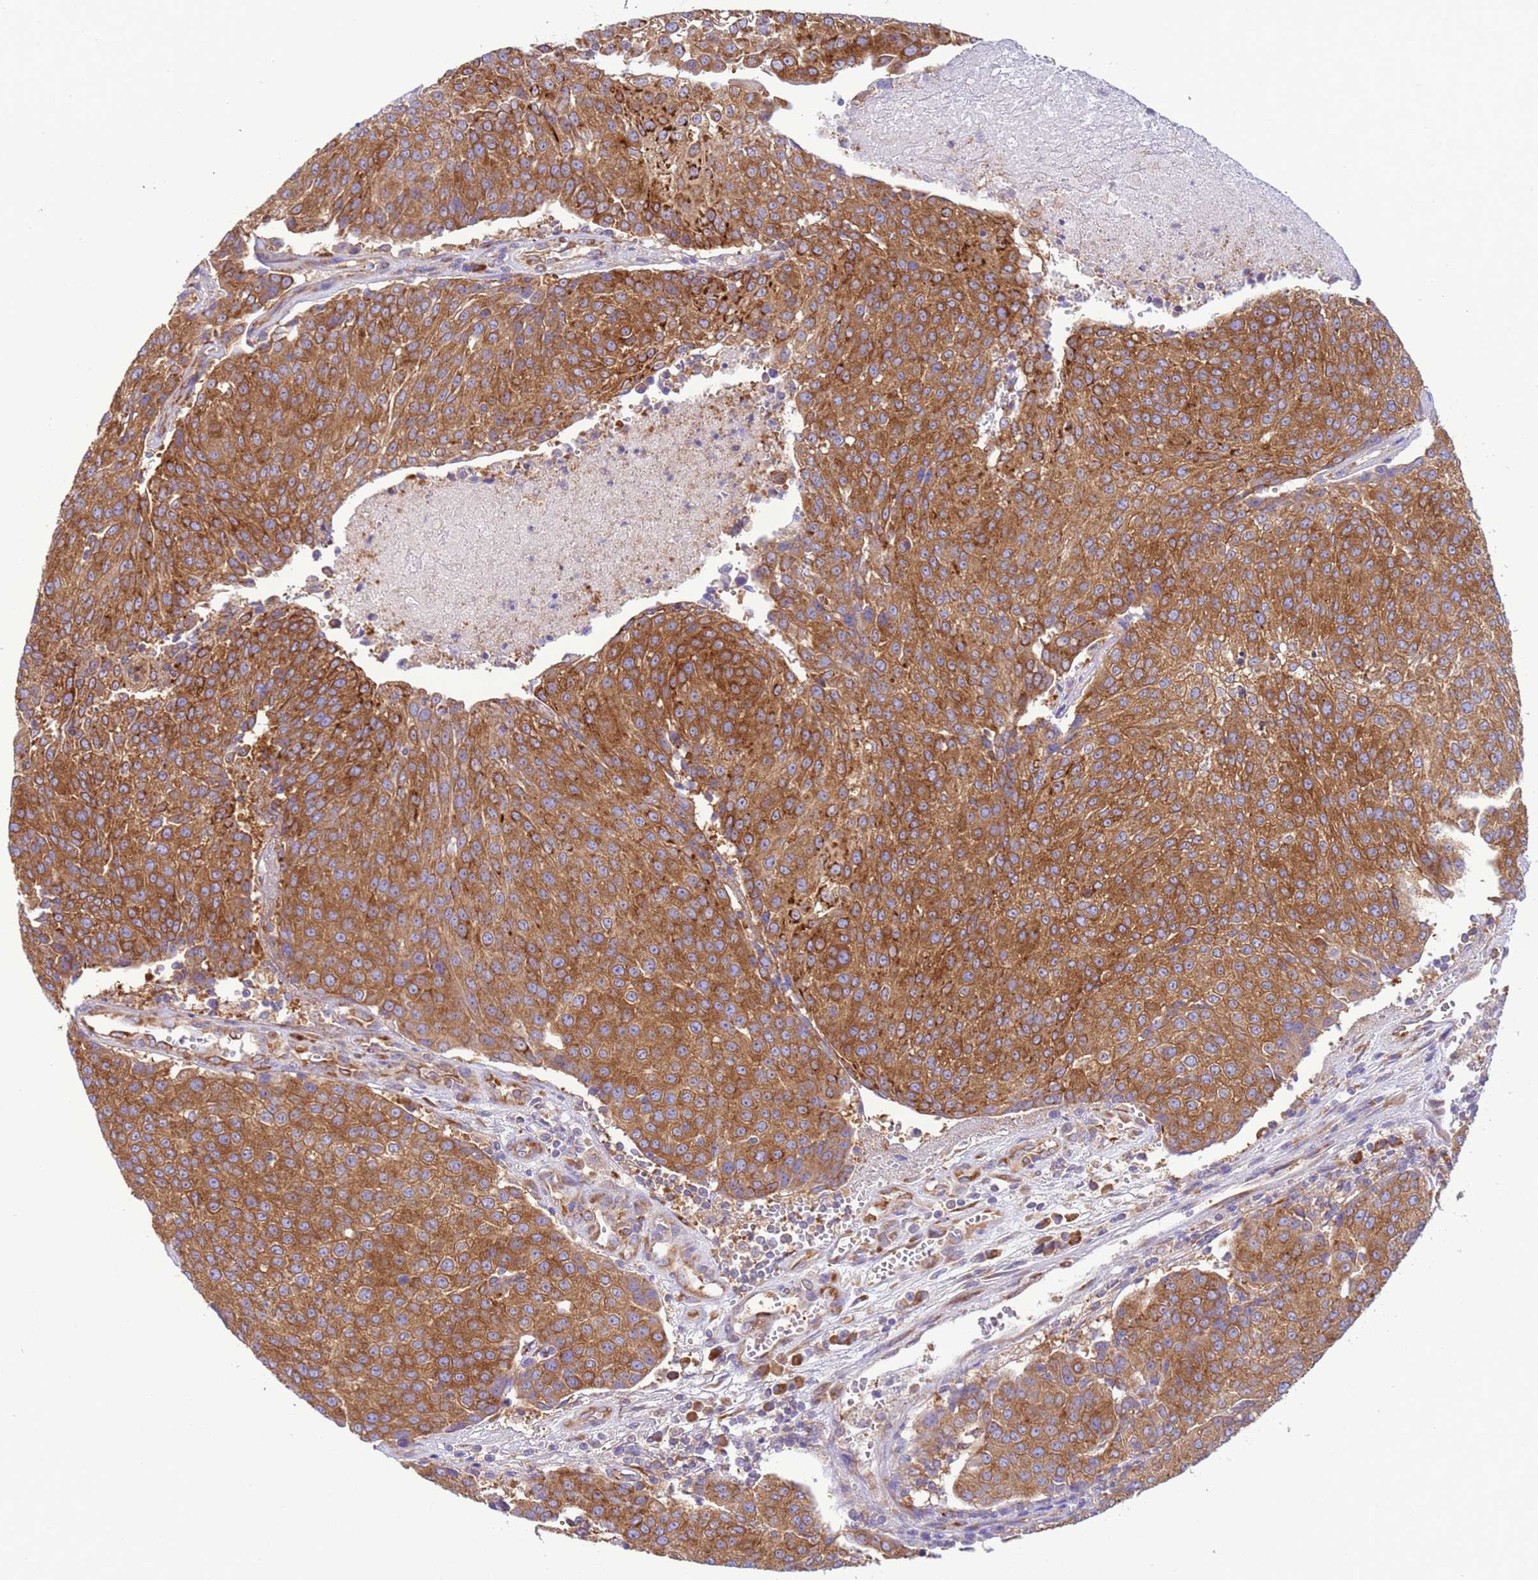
{"staining": {"intensity": "strong", "quantity": ">75%", "location": "cytoplasmic/membranous"}, "tissue": "urothelial cancer", "cell_type": "Tumor cells", "image_type": "cancer", "snomed": [{"axis": "morphology", "description": "Urothelial carcinoma, High grade"}, {"axis": "topography", "description": "Urinary bladder"}], "caption": "This photomicrograph demonstrates IHC staining of human high-grade urothelial carcinoma, with high strong cytoplasmic/membranous staining in about >75% of tumor cells.", "gene": "VARS1", "patient": {"sex": "female", "age": 85}}